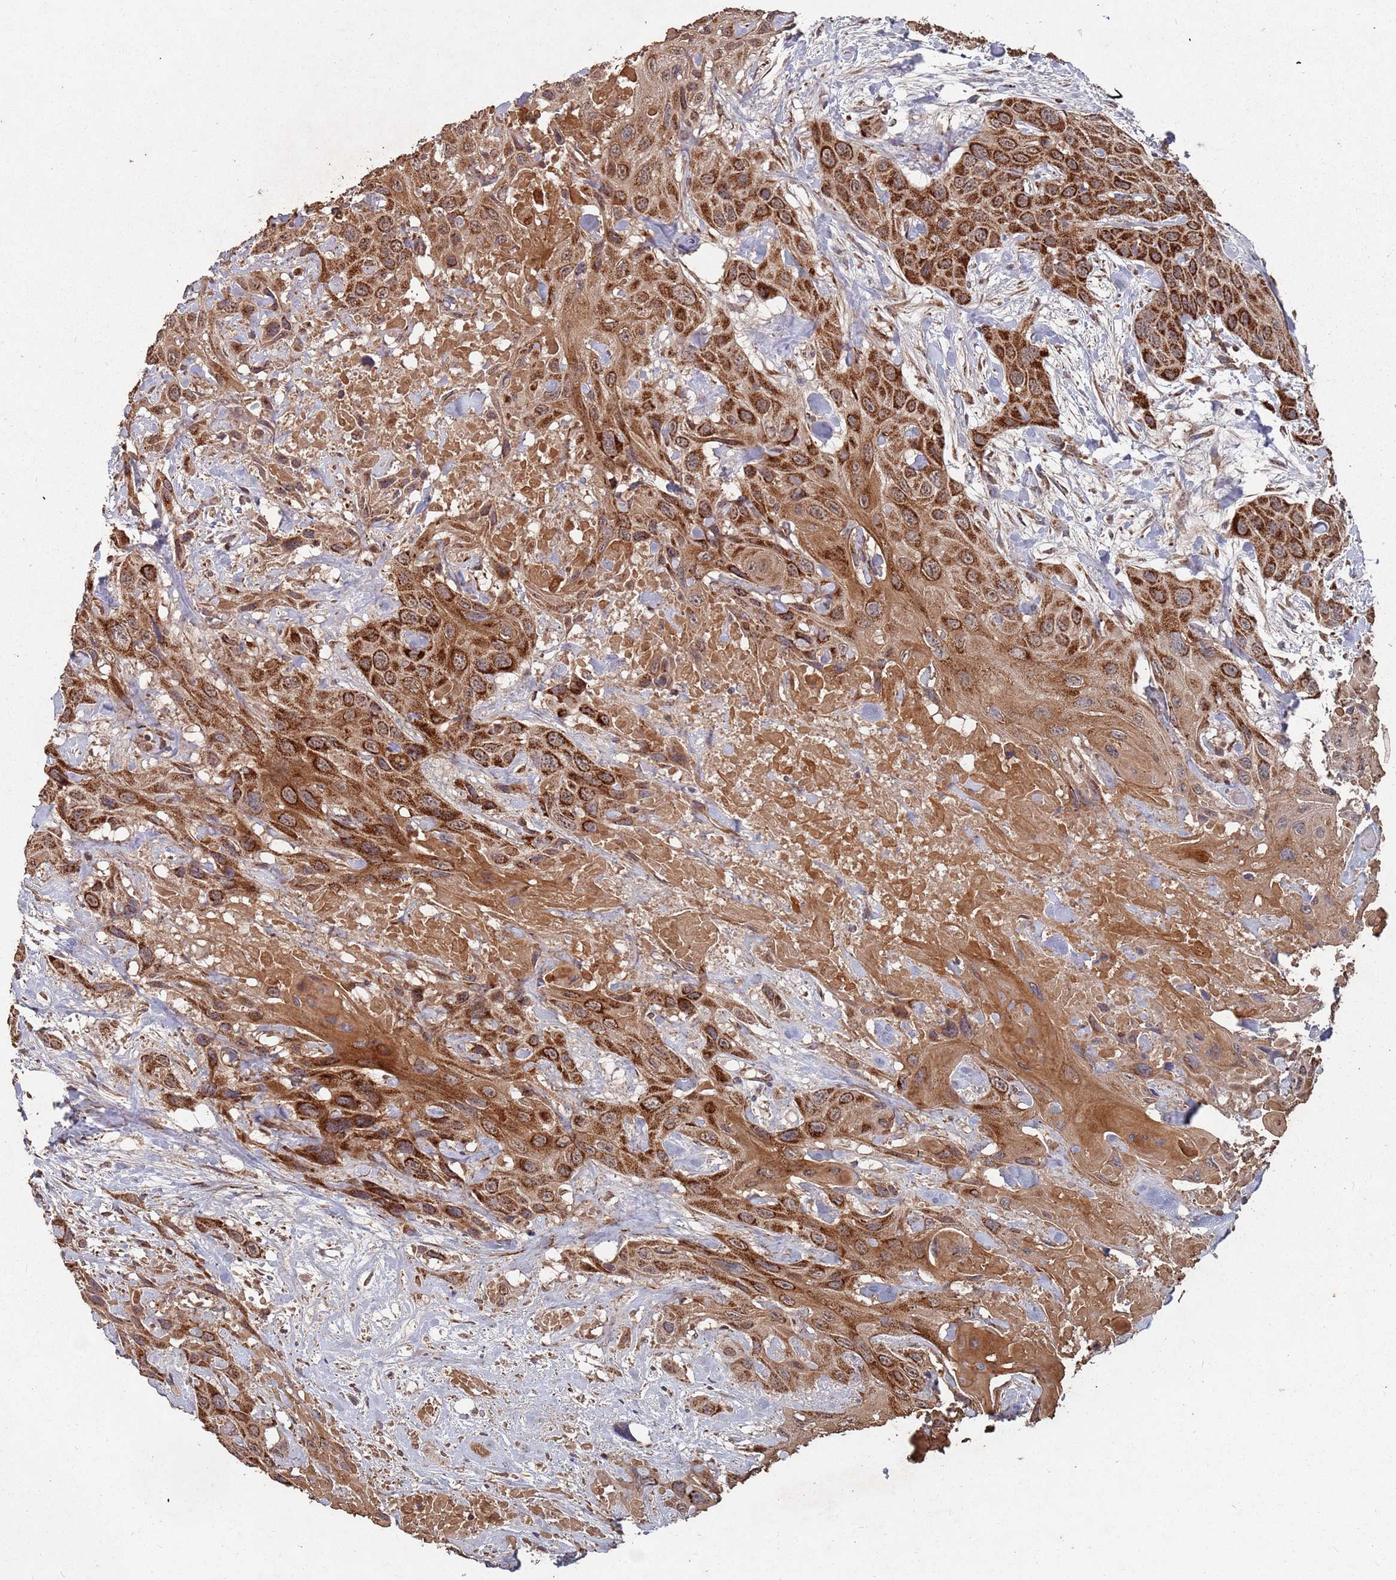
{"staining": {"intensity": "strong", "quantity": ">75%", "location": "cytoplasmic/membranous"}, "tissue": "head and neck cancer", "cell_type": "Tumor cells", "image_type": "cancer", "snomed": [{"axis": "morphology", "description": "Squamous cell carcinoma, NOS"}, {"axis": "topography", "description": "Head-Neck"}], "caption": "Head and neck cancer (squamous cell carcinoma) stained for a protein (brown) exhibits strong cytoplasmic/membranous positive positivity in approximately >75% of tumor cells.", "gene": "PRORP", "patient": {"sex": "male", "age": 81}}